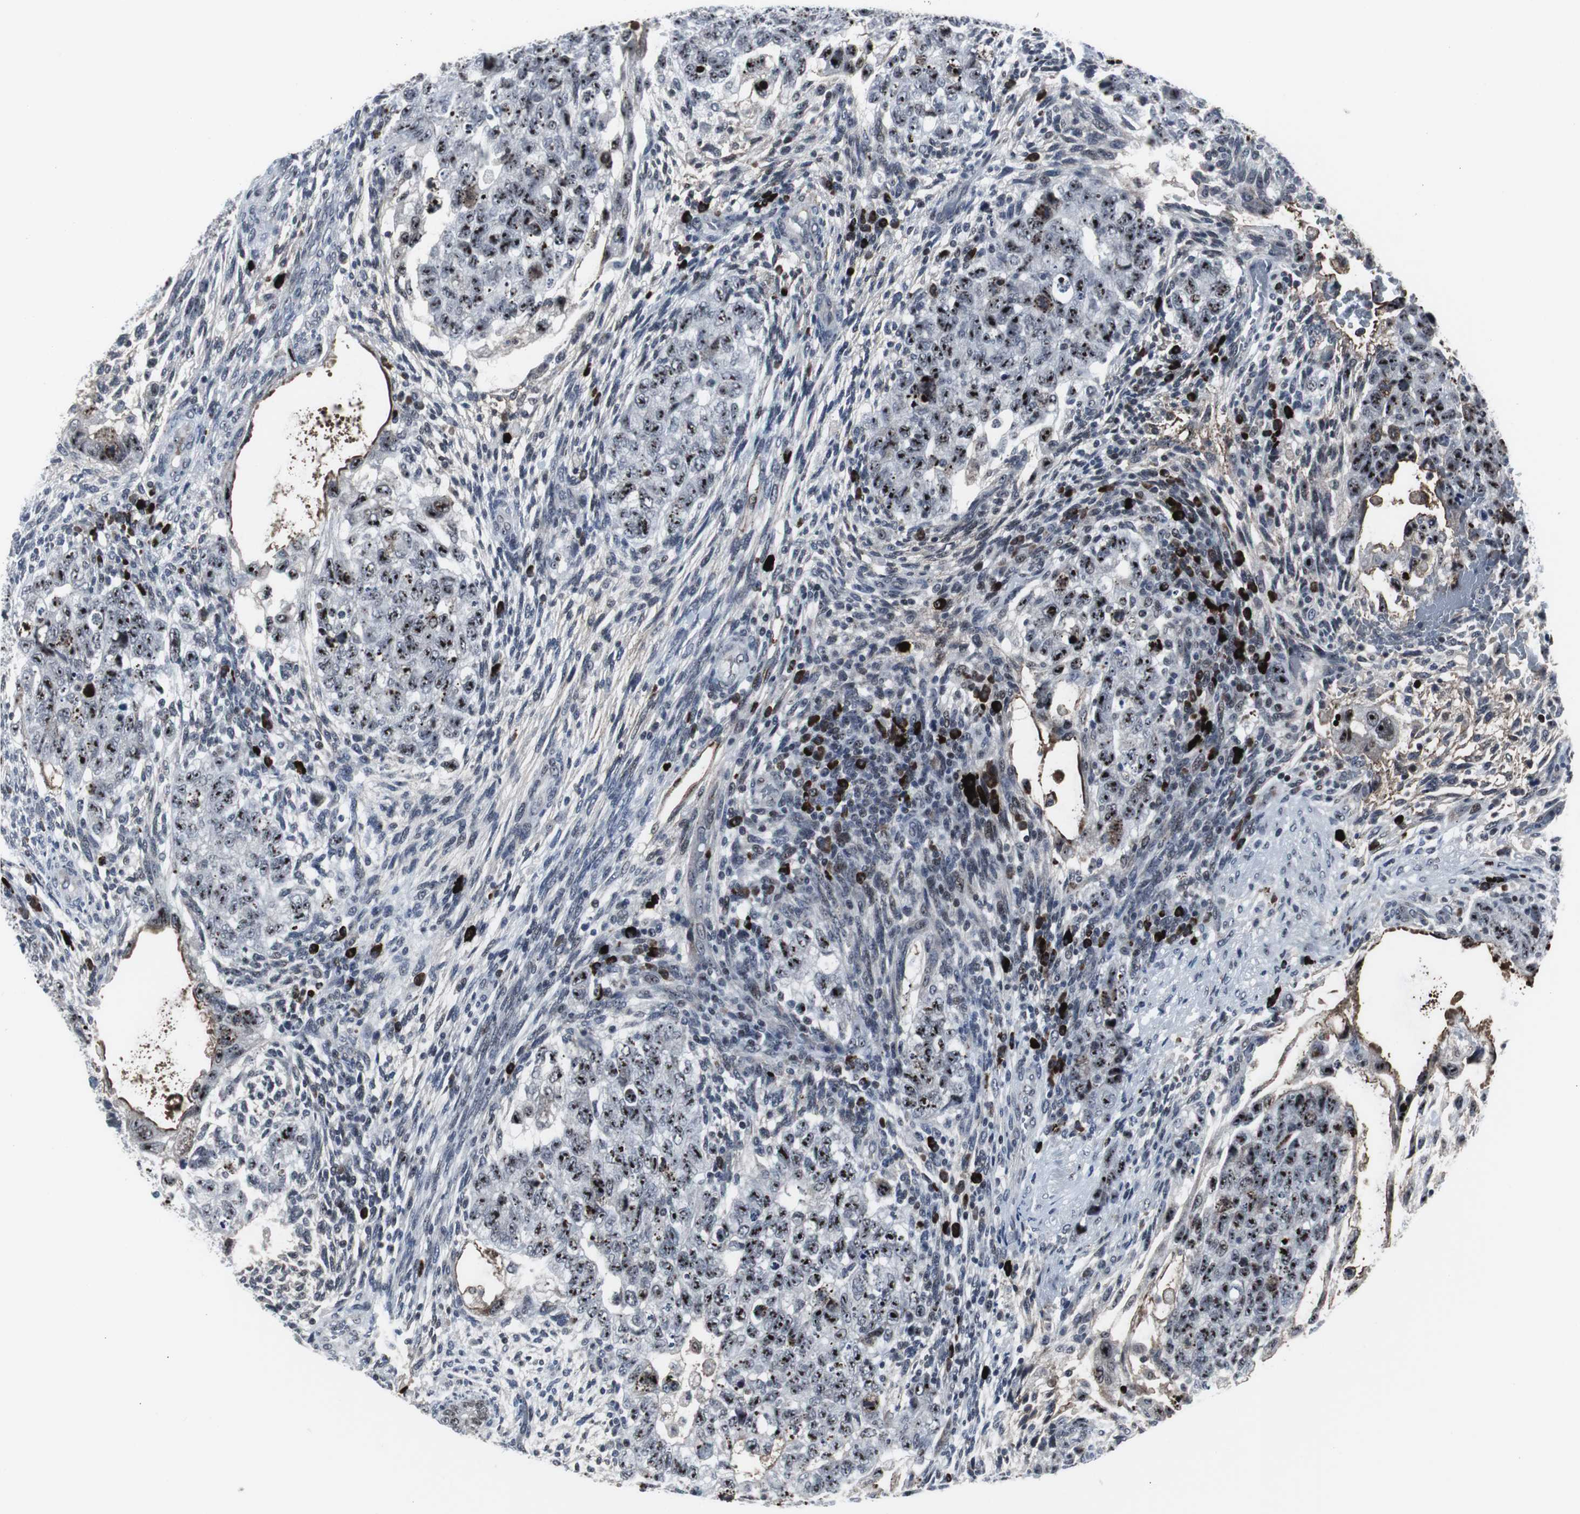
{"staining": {"intensity": "strong", "quantity": ">75%", "location": "nuclear"}, "tissue": "testis cancer", "cell_type": "Tumor cells", "image_type": "cancer", "snomed": [{"axis": "morphology", "description": "Normal tissue, NOS"}, {"axis": "morphology", "description": "Carcinoma, Embryonal, NOS"}, {"axis": "topography", "description": "Testis"}], "caption": "High-power microscopy captured an IHC photomicrograph of embryonal carcinoma (testis), revealing strong nuclear expression in approximately >75% of tumor cells. (DAB = brown stain, brightfield microscopy at high magnification).", "gene": "DOK1", "patient": {"sex": "male", "age": 36}}